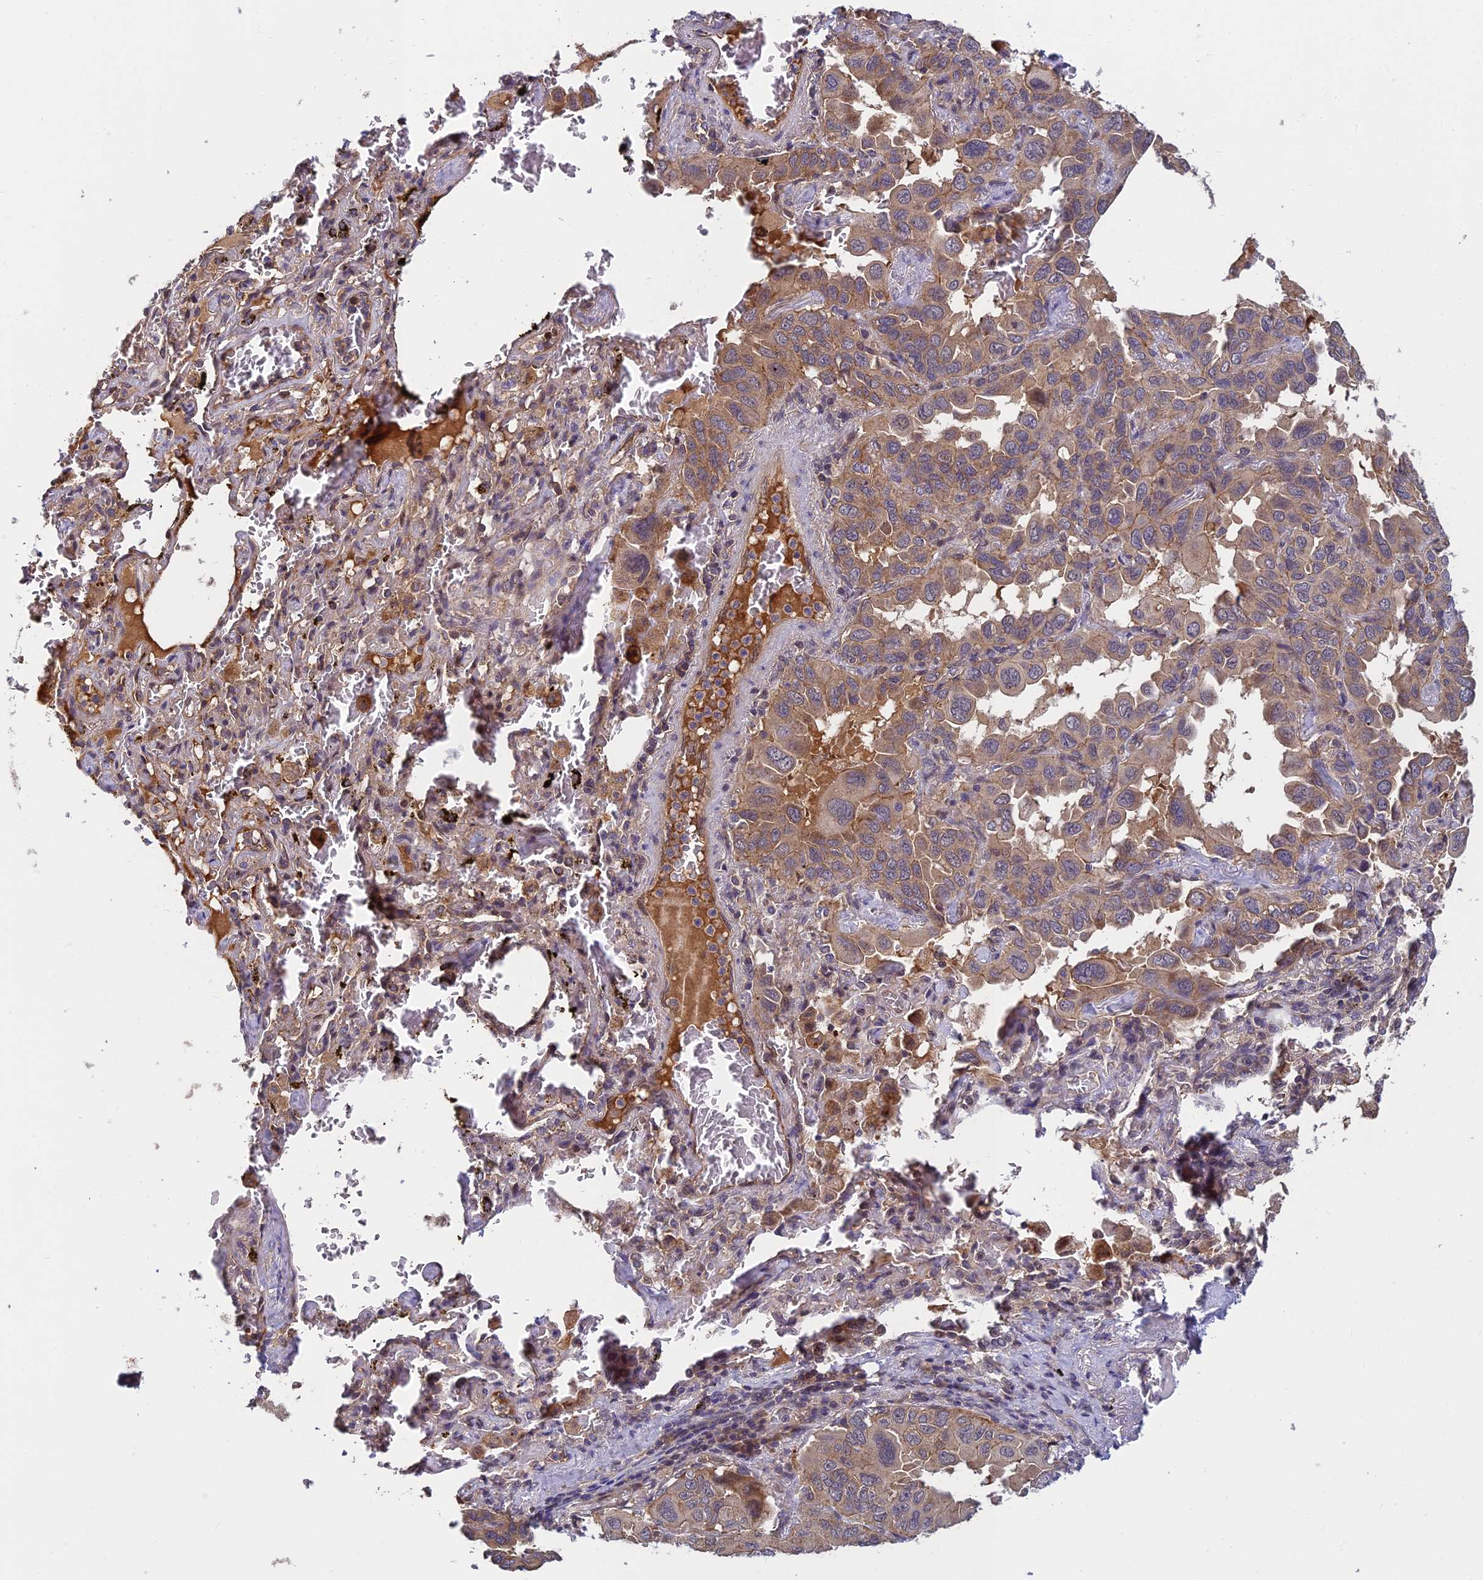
{"staining": {"intensity": "weak", "quantity": "25%-75%", "location": "cytoplasmic/membranous"}, "tissue": "lung cancer", "cell_type": "Tumor cells", "image_type": "cancer", "snomed": [{"axis": "morphology", "description": "Adenocarcinoma, NOS"}, {"axis": "topography", "description": "Lung"}], "caption": "A high-resolution image shows IHC staining of lung adenocarcinoma, which shows weak cytoplasmic/membranous positivity in approximately 25%-75% of tumor cells. The staining is performed using DAB (3,3'-diaminobenzidine) brown chromogen to label protein expression. The nuclei are counter-stained blue using hematoxylin.", "gene": "PIKFYVE", "patient": {"sex": "male", "age": 64}}